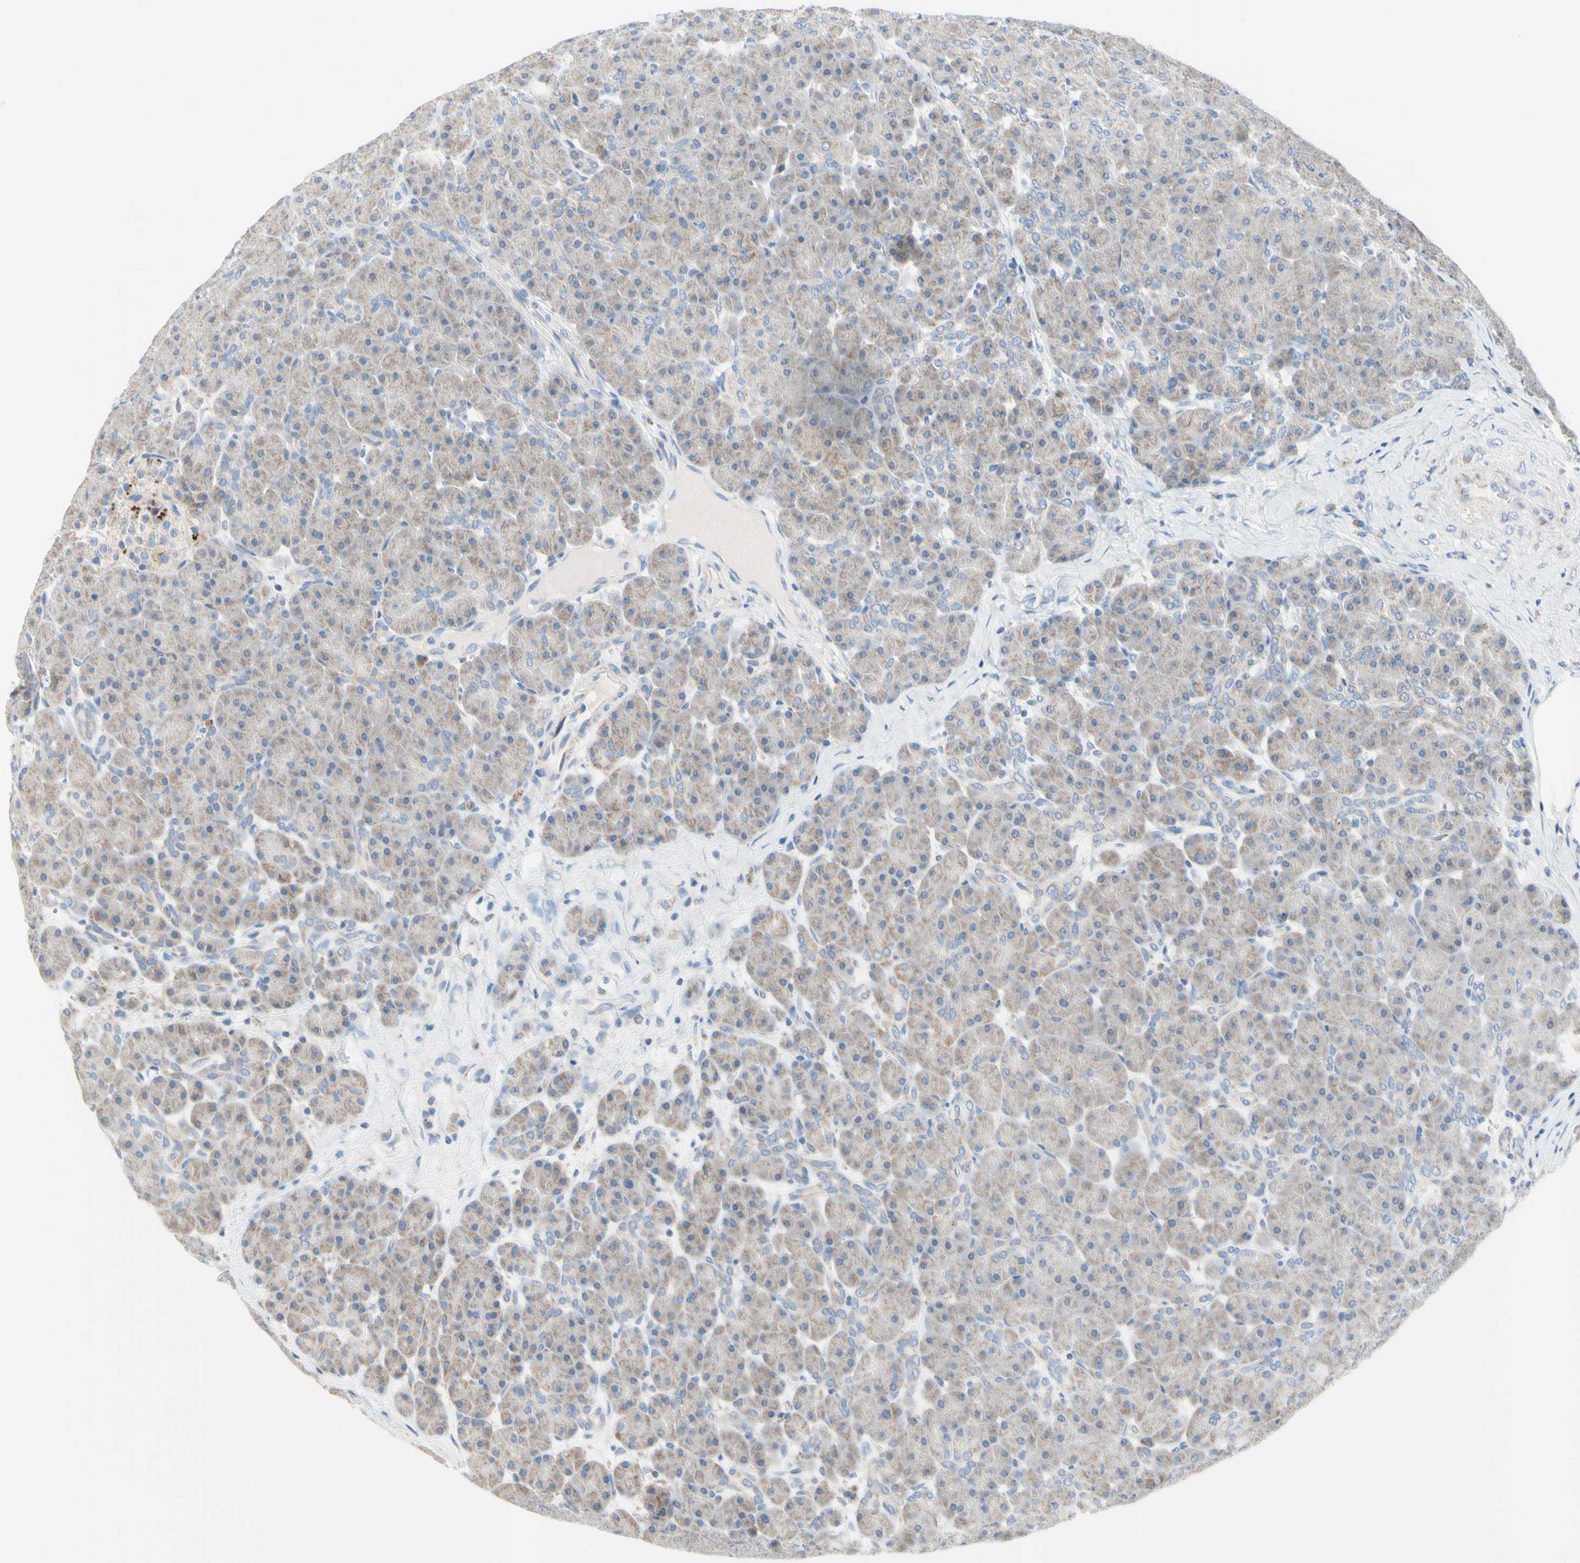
{"staining": {"intensity": "weak", "quantity": "25%-75%", "location": "cytoplasmic/membranous"}, "tissue": "pancreas", "cell_type": "Exocrine glandular cells", "image_type": "normal", "snomed": [{"axis": "morphology", "description": "Normal tissue, NOS"}, {"axis": "topography", "description": "Pancreas"}], "caption": "This is an image of immunohistochemistry staining of unremarkable pancreas, which shows weak staining in the cytoplasmic/membranous of exocrine glandular cells.", "gene": "MFF", "patient": {"sex": "male", "age": 66}}